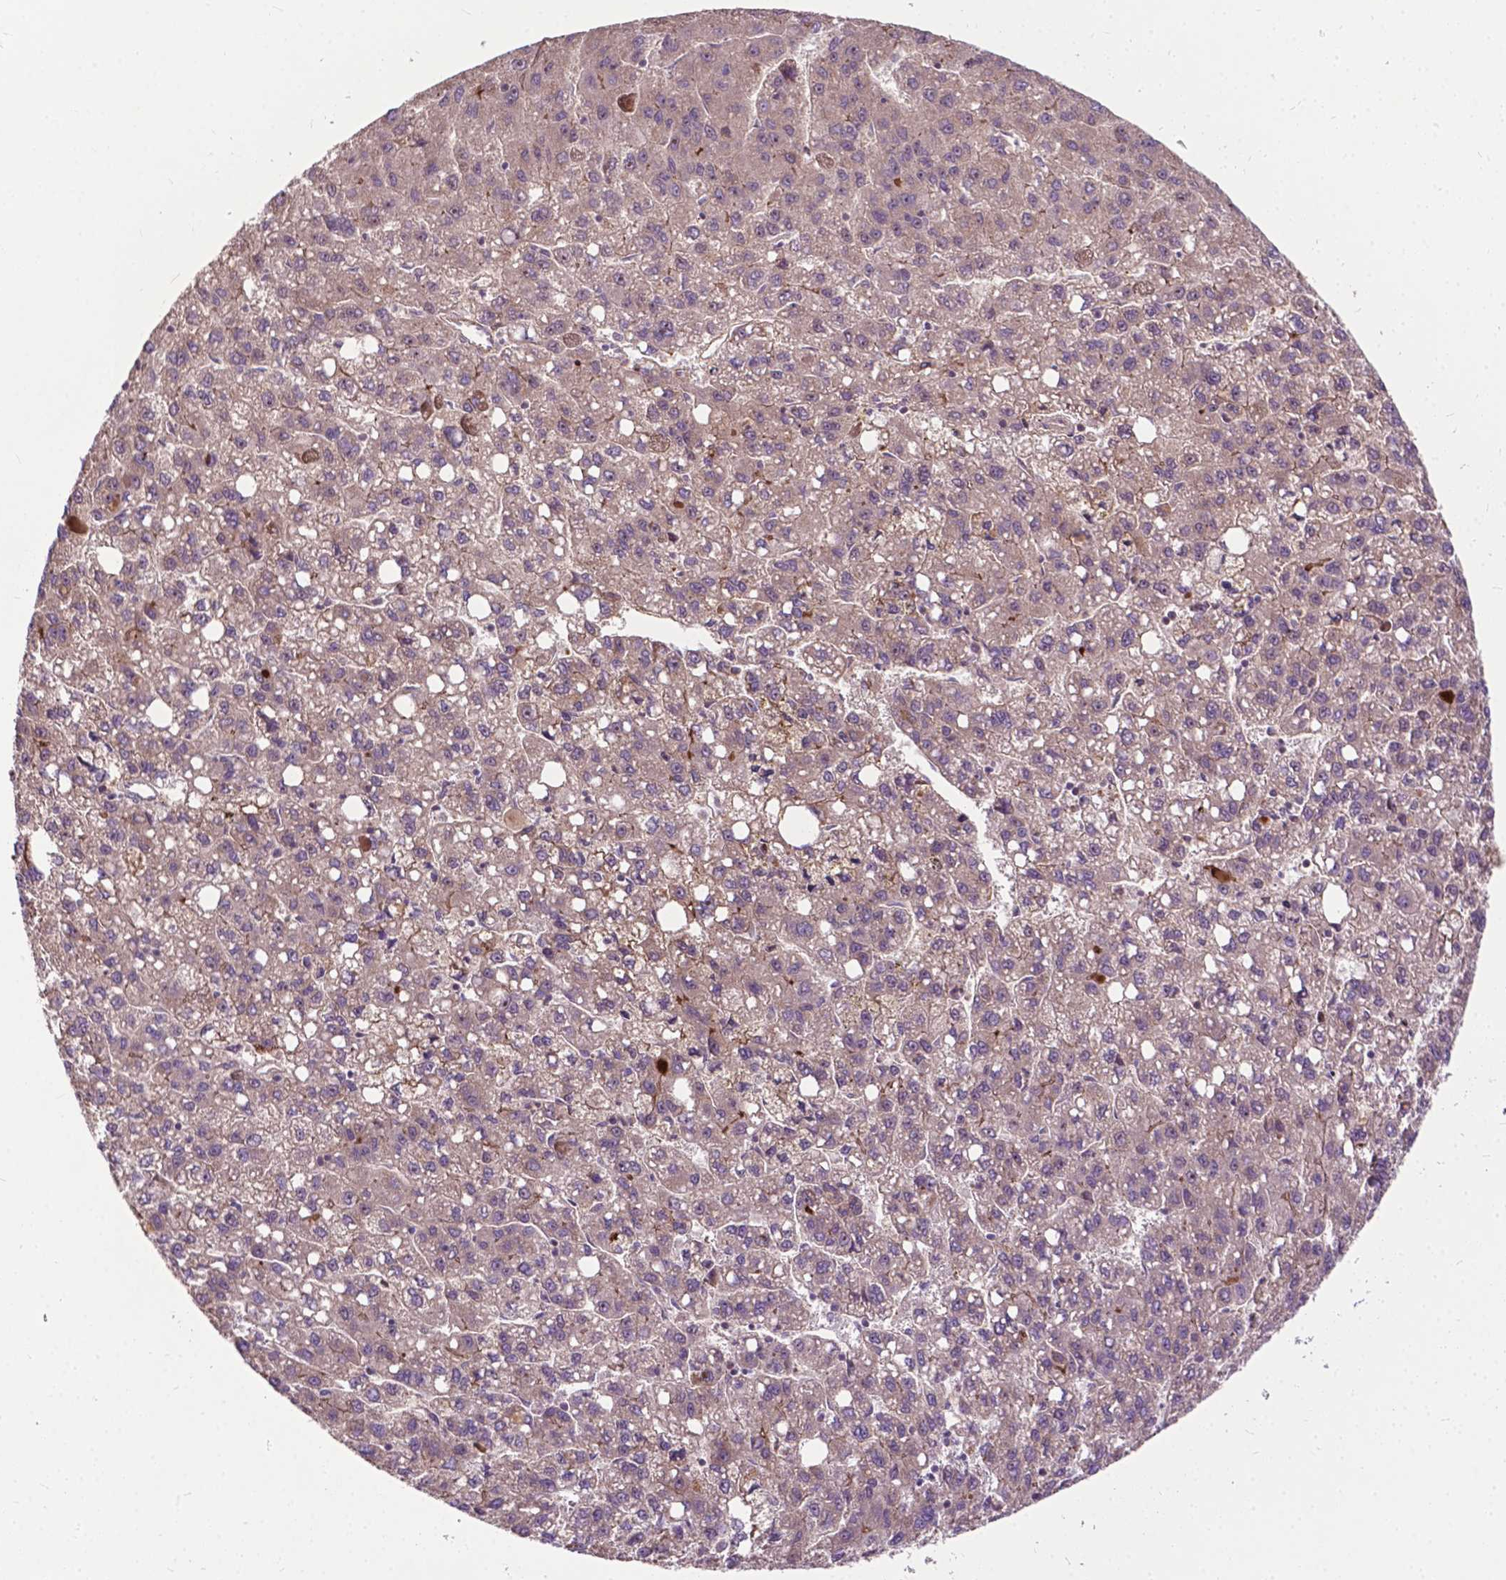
{"staining": {"intensity": "weak", "quantity": "<25%", "location": "cytoplasmic/membranous"}, "tissue": "liver cancer", "cell_type": "Tumor cells", "image_type": "cancer", "snomed": [{"axis": "morphology", "description": "Carcinoma, Hepatocellular, NOS"}, {"axis": "topography", "description": "Liver"}], "caption": "An immunohistochemistry (IHC) micrograph of liver cancer is shown. There is no staining in tumor cells of liver cancer.", "gene": "PARP3", "patient": {"sex": "female", "age": 82}}